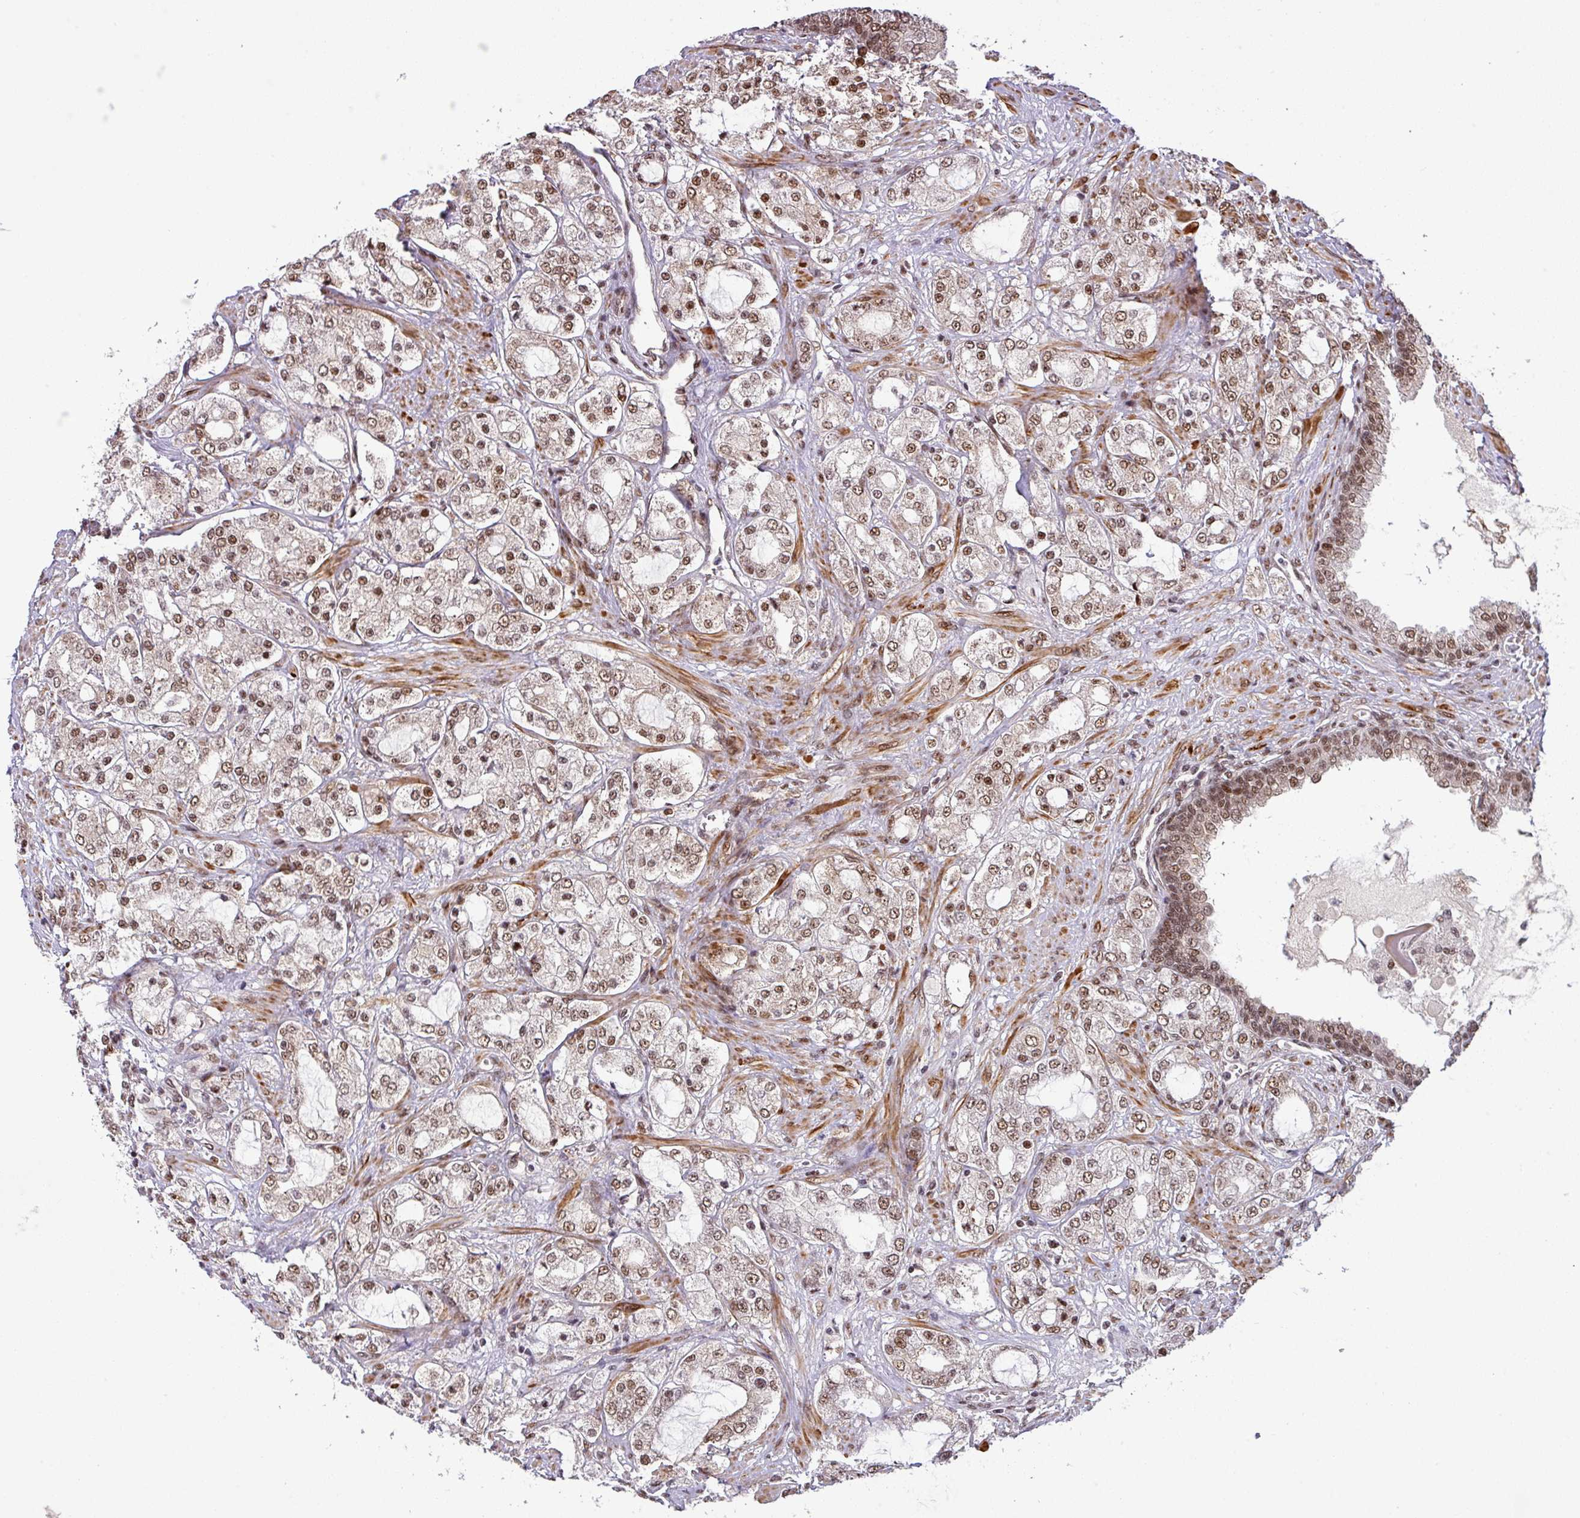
{"staining": {"intensity": "moderate", "quantity": ">75%", "location": "nuclear"}, "tissue": "prostate cancer", "cell_type": "Tumor cells", "image_type": "cancer", "snomed": [{"axis": "morphology", "description": "Adenocarcinoma, High grade"}, {"axis": "topography", "description": "Prostate"}], "caption": "Prostate adenocarcinoma (high-grade) stained for a protein (brown) demonstrates moderate nuclear positive staining in about >75% of tumor cells.", "gene": "SRSF2", "patient": {"sex": "male", "age": 64}}